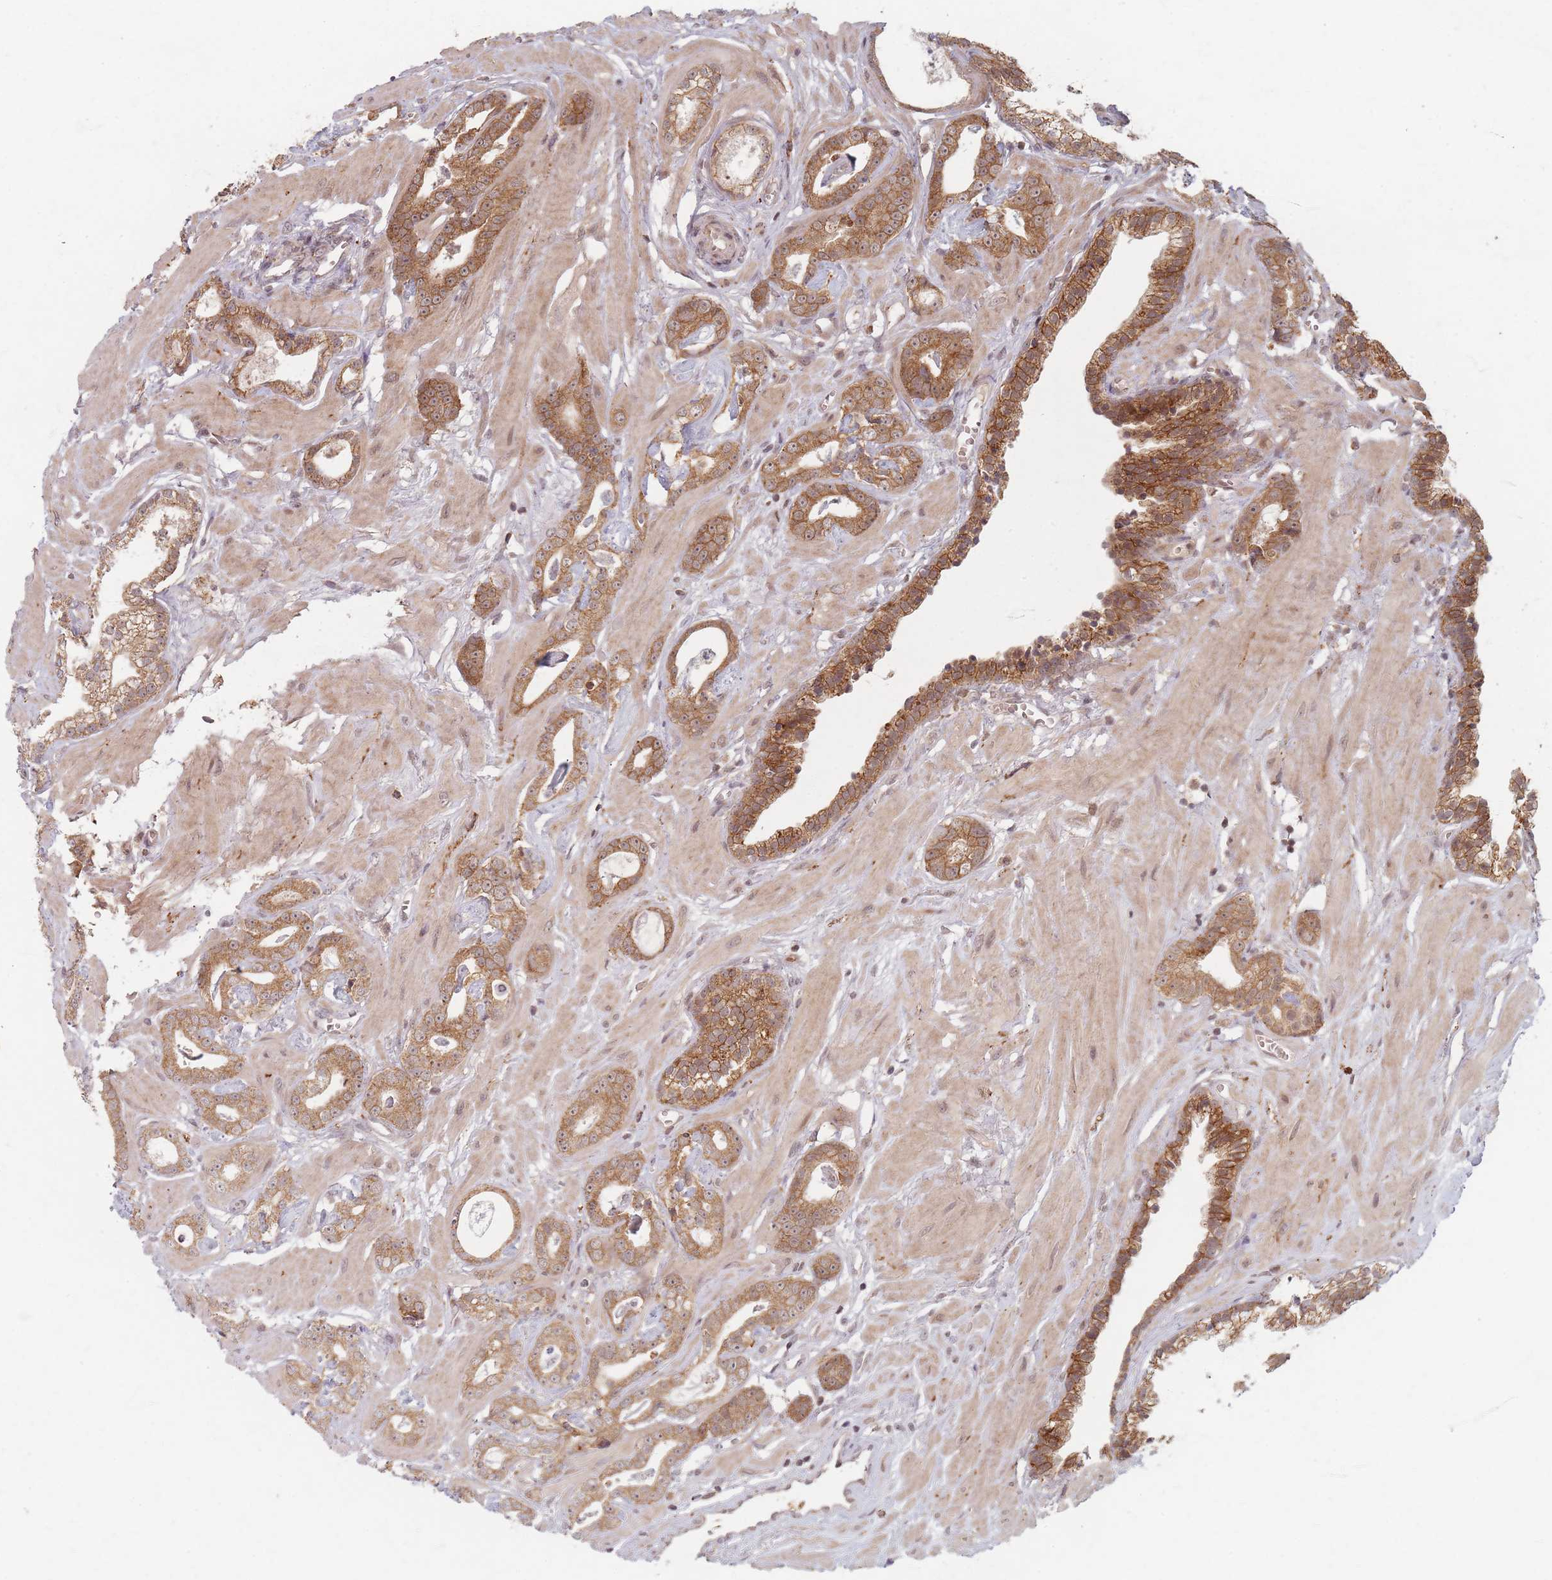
{"staining": {"intensity": "moderate", "quantity": ">75%", "location": "cytoplasmic/membranous"}, "tissue": "prostate cancer", "cell_type": "Tumor cells", "image_type": "cancer", "snomed": [{"axis": "morphology", "description": "Adenocarcinoma, Low grade"}, {"axis": "topography", "description": "Prostate"}], "caption": "Prostate low-grade adenocarcinoma stained with DAB immunohistochemistry (IHC) reveals medium levels of moderate cytoplasmic/membranous staining in approximately >75% of tumor cells.", "gene": "RADX", "patient": {"sex": "male", "age": 60}}